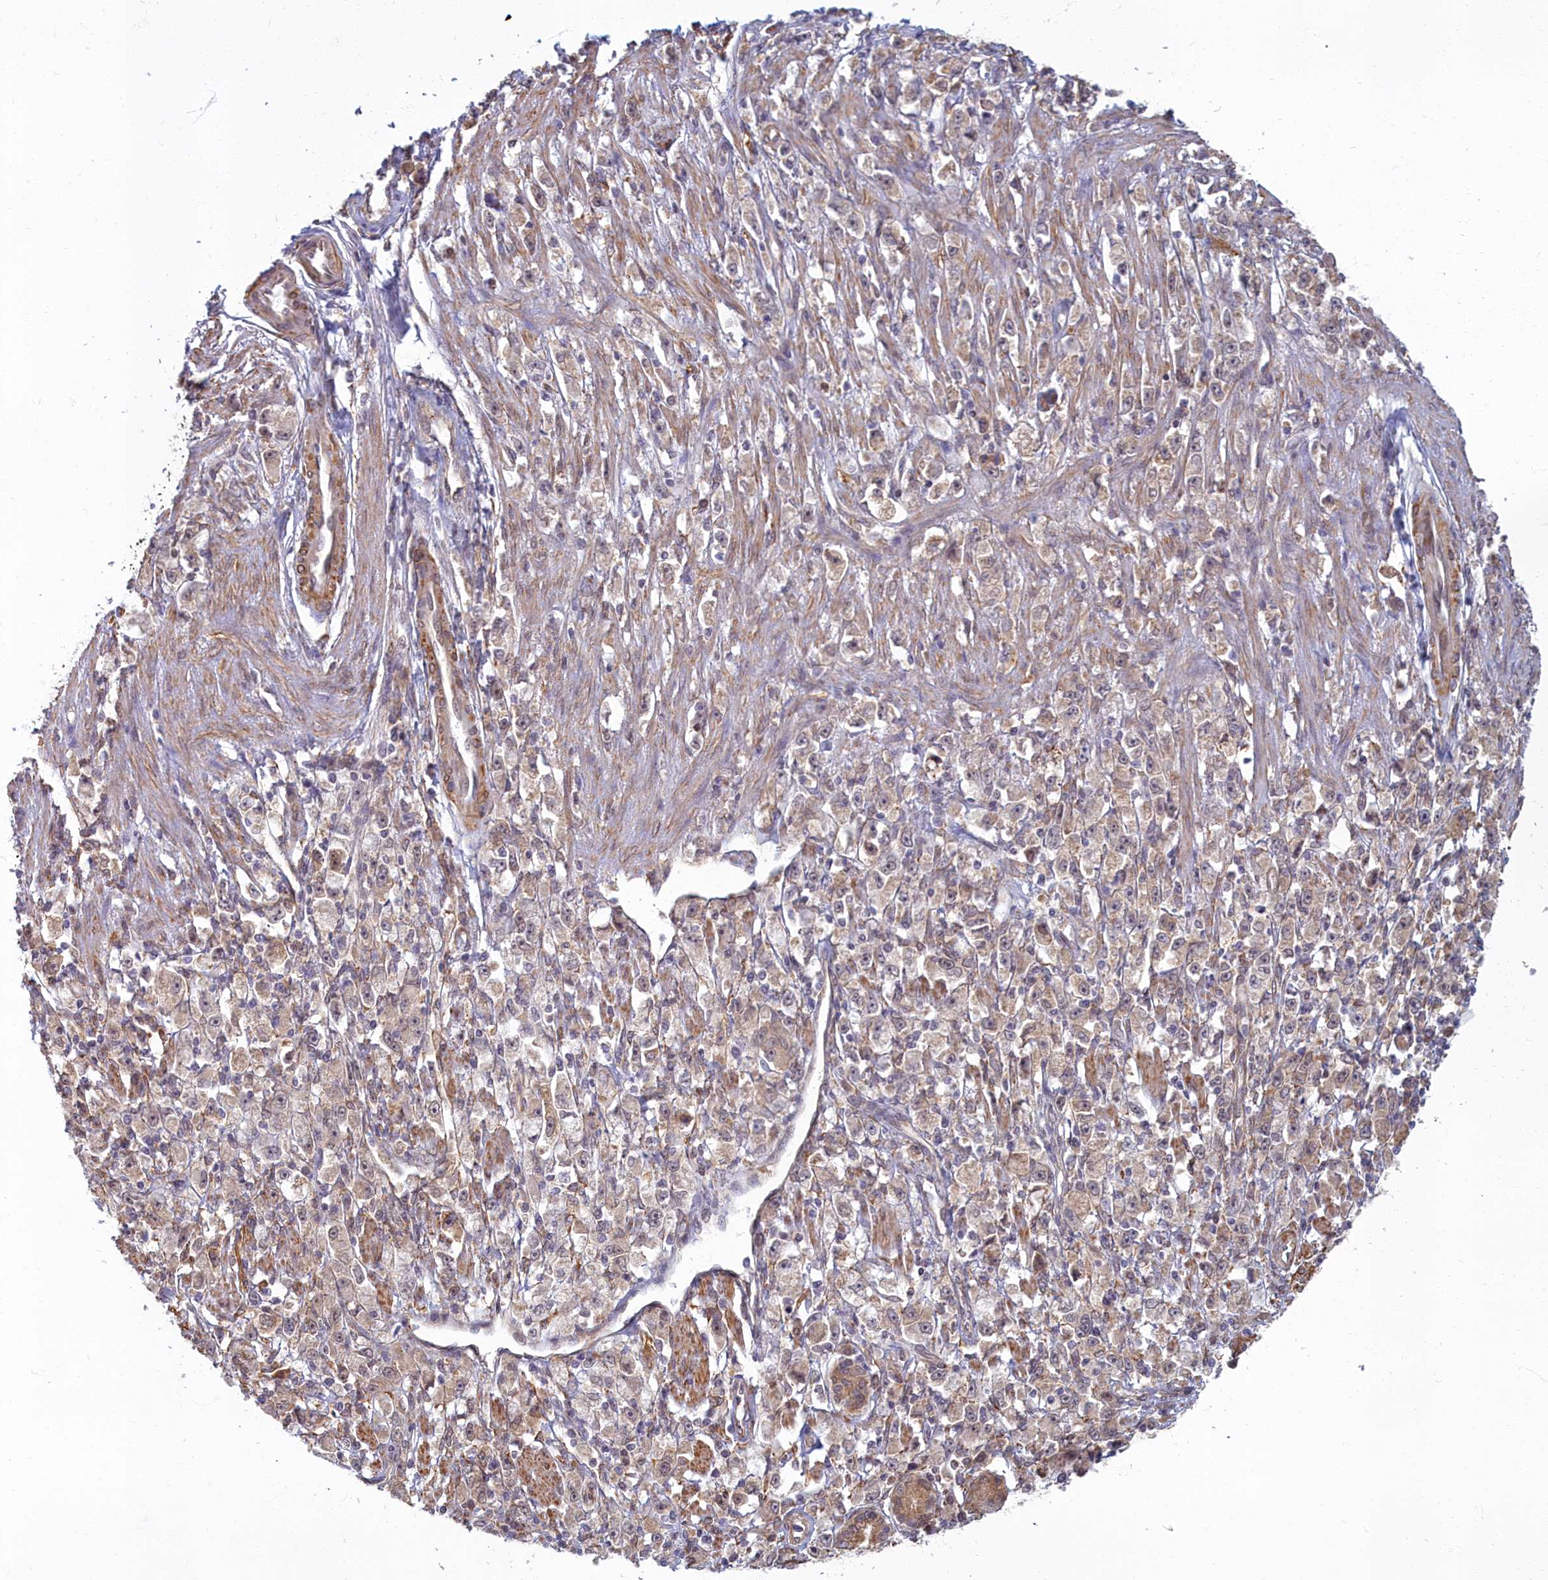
{"staining": {"intensity": "weak", "quantity": "25%-75%", "location": "cytoplasmic/membranous"}, "tissue": "stomach cancer", "cell_type": "Tumor cells", "image_type": "cancer", "snomed": [{"axis": "morphology", "description": "Adenocarcinoma, NOS"}, {"axis": "topography", "description": "Stomach"}], "caption": "Immunohistochemical staining of stomach cancer (adenocarcinoma) exhibits weak cytoplasmic/membranous protein expression in approximately 25%-75% of tumor cells.", "gene": "MAK16", "patient": {"sex": "female", "age": 59}}